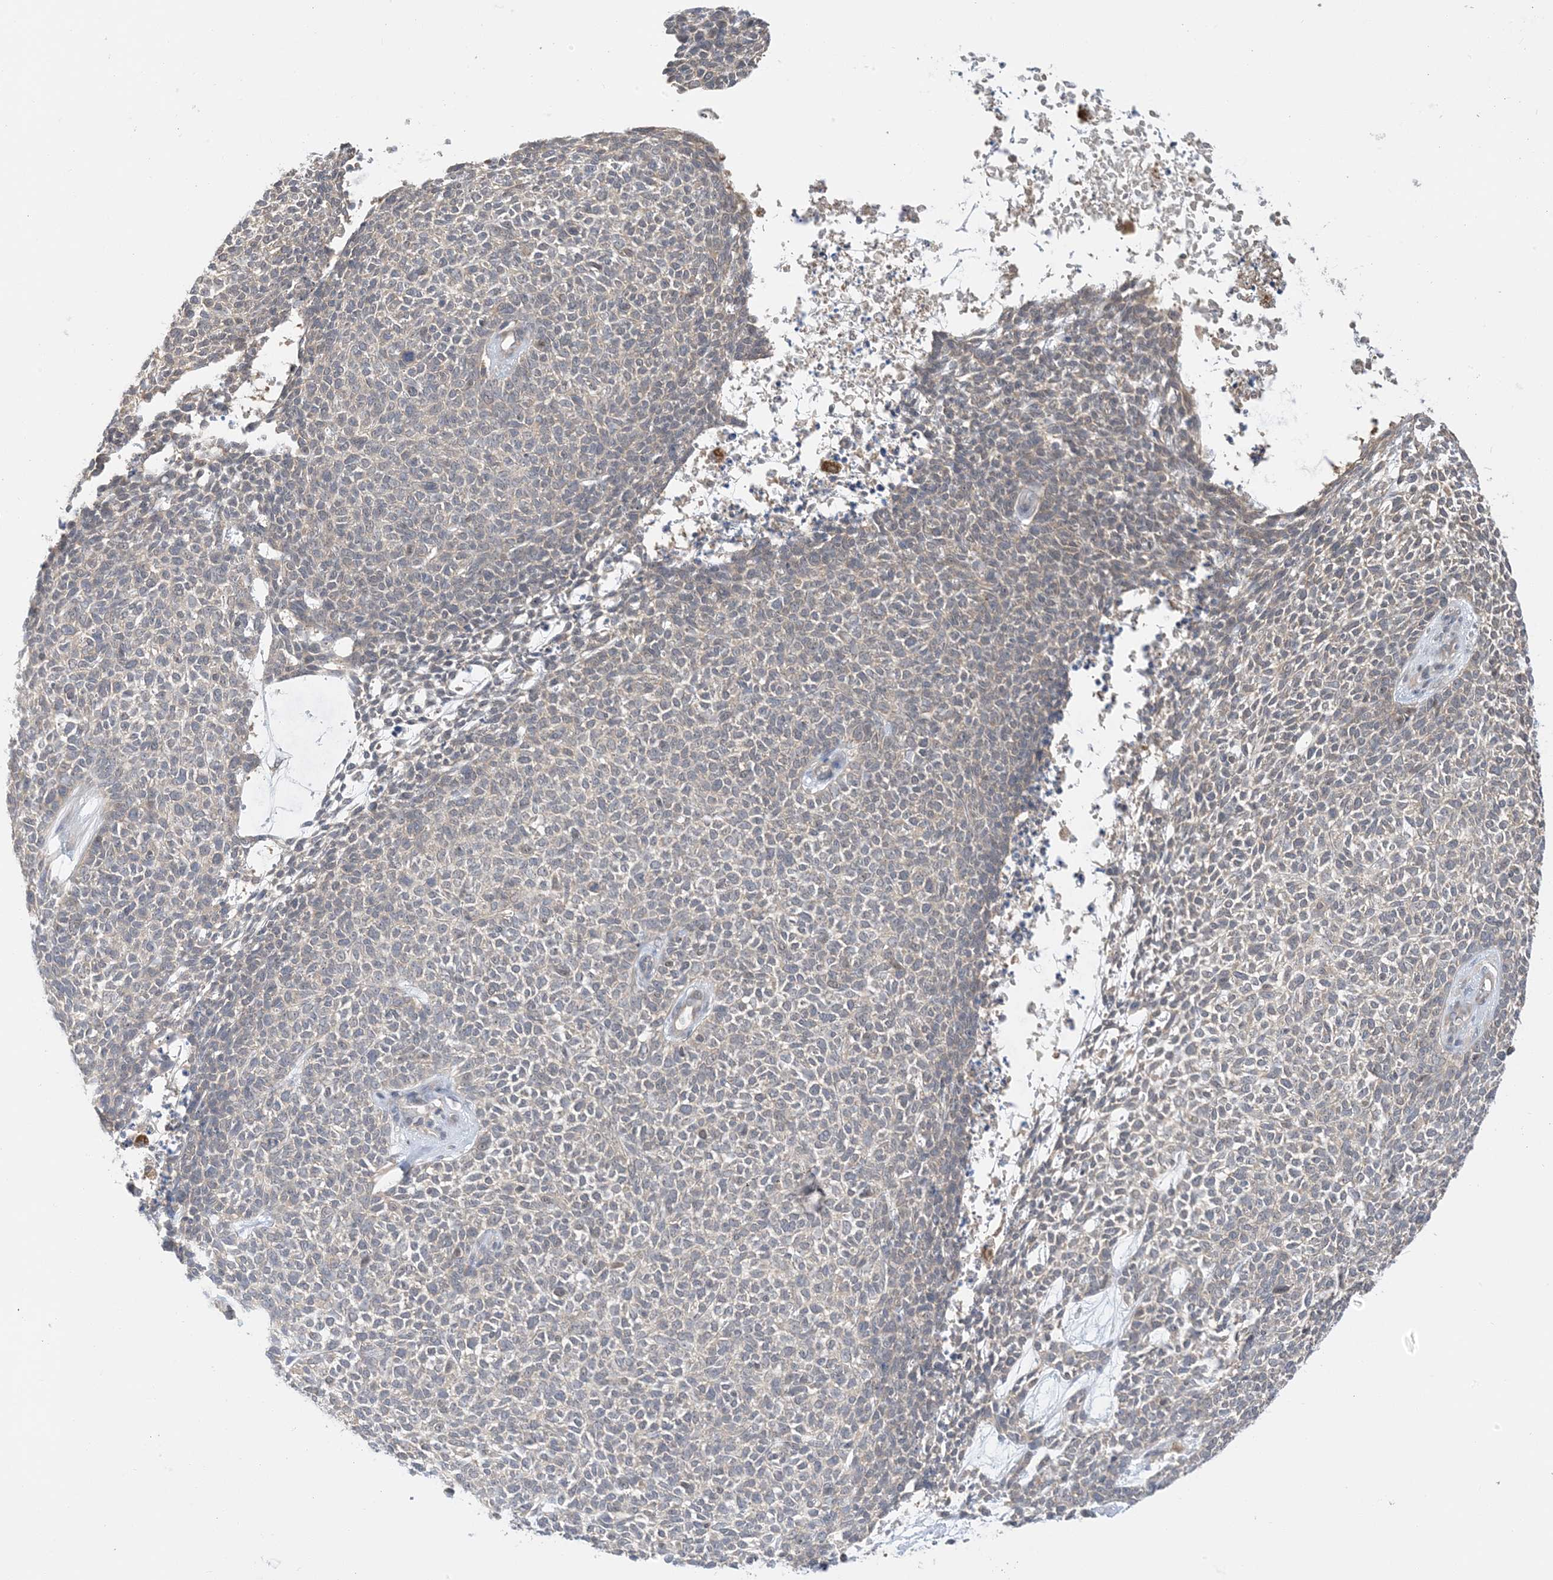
{"staining": {"intensity": "negative", "quantity": "none", "location": "none"}, "tissue": "skin cancer", "cell_type": "Tumor cells", "image_type": "cancer", "snomed": [{"axis": "morphology", "description": "Basal cell carcinoma"}, {"axis": "topography", "description": "Skin"}], "caption": "Basal cell carcinoma (skin) was stained to show a protein in brown. There is no significant positivity in tumor cells. The staining was performed using DAB (3,3'-diaminobenzidine) to visualize the protein expression in brown, while the nuclei were stained in blue with hematoxylin (Magnification: 20x).", "gene": "WDR26", "patient": {"sex": "female", "age": 84}}